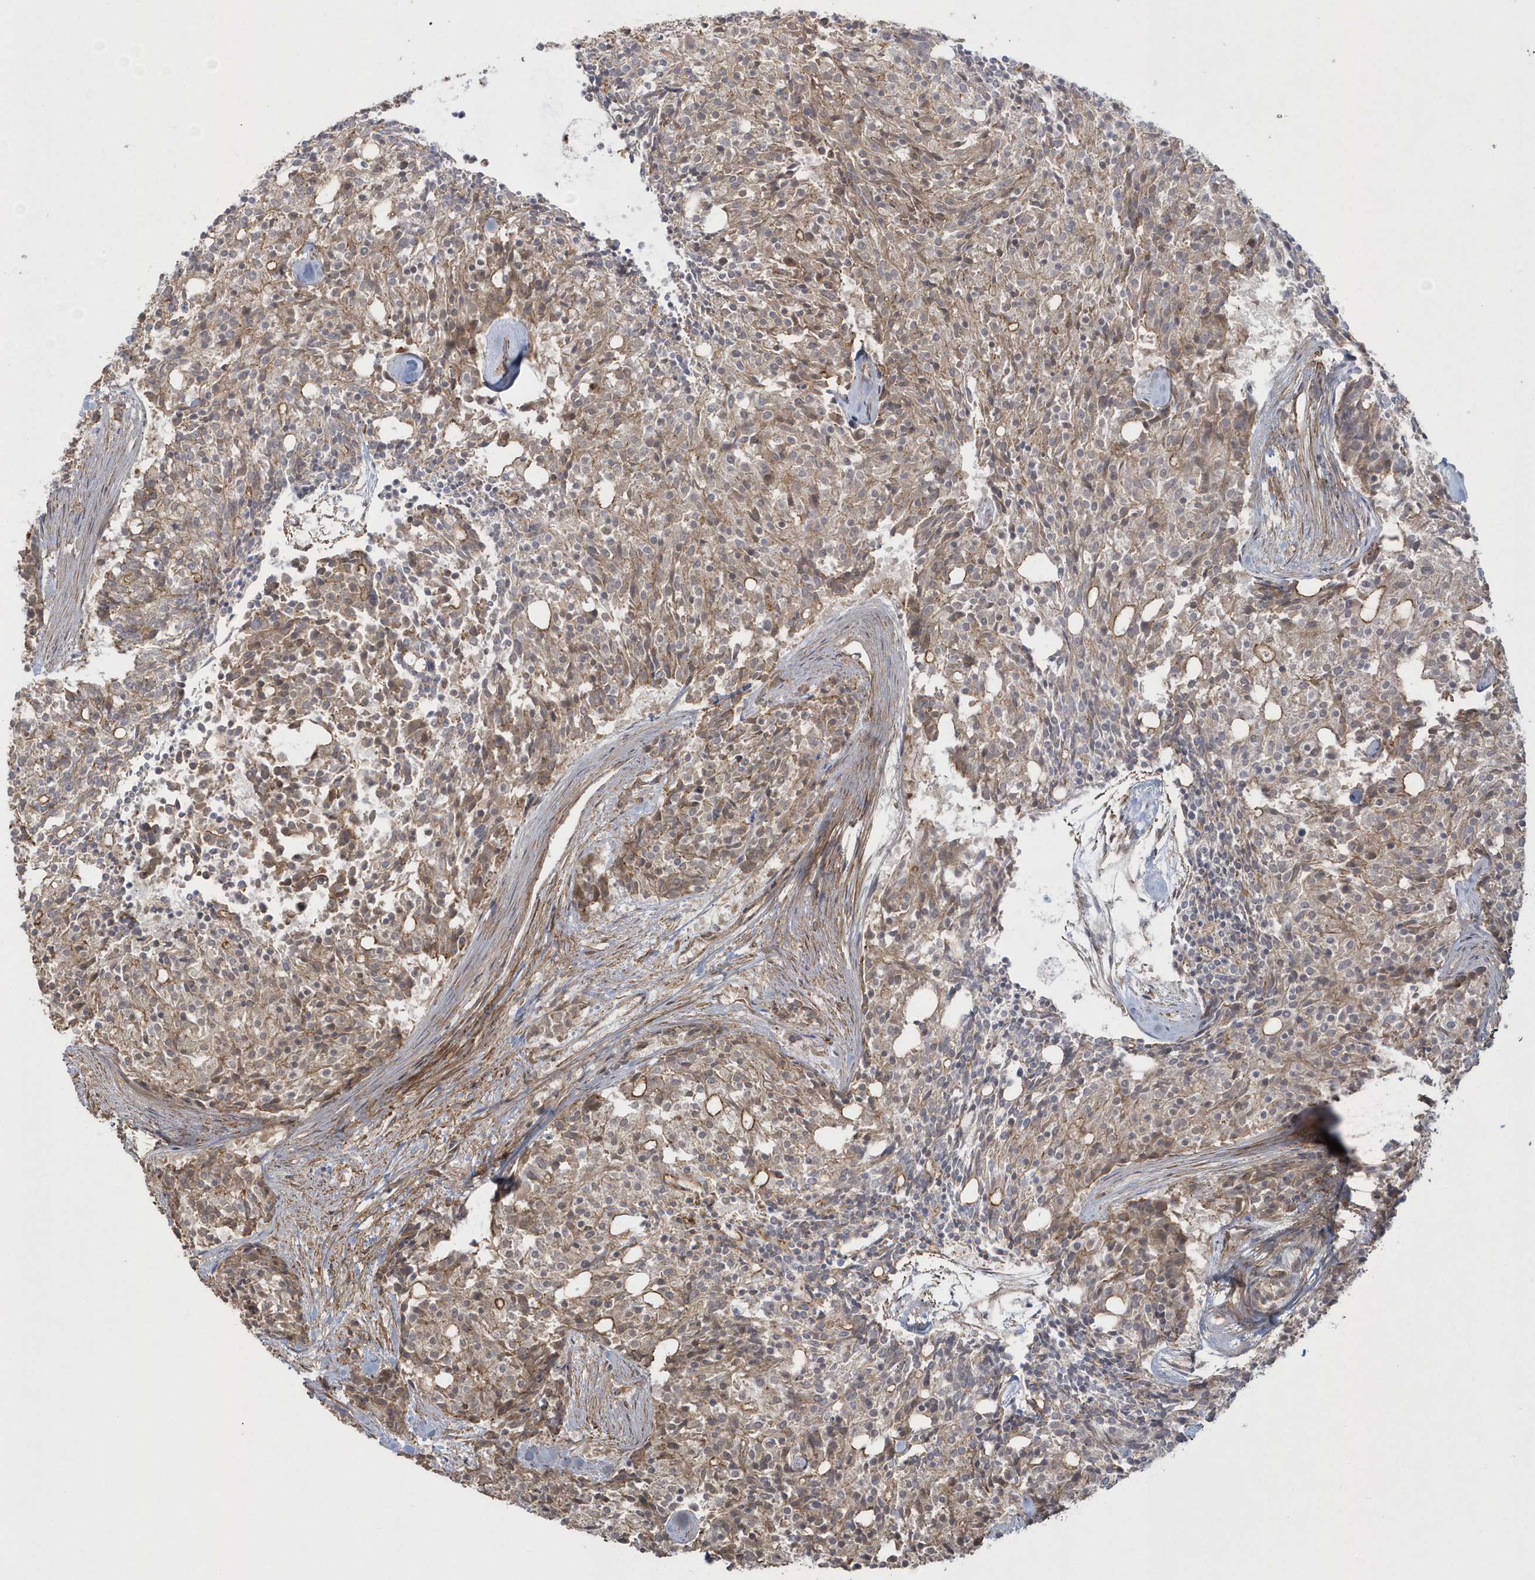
{"staining": {"intensity": "moderate", "quantity": ">75%", "location": "cytoplasmic/membranous"}, "tissue": "carcinoid", "cell_type": "Tumor cells", "image_type": "cancer", "snomed": [{"axis": "morphology", "description": "Carcinoid, malignant, NOS"}, {"axis": "topography", "description": "Pancreas"}], "caption": "There is medium levels of moderate cytoplasmic/membranous staining in tumor cells of carcinoid, as demonstrated by immunohistochemical staining (brown color).", "gene": "ARMC8", "patient": {"sex": "female", "age": 54}}